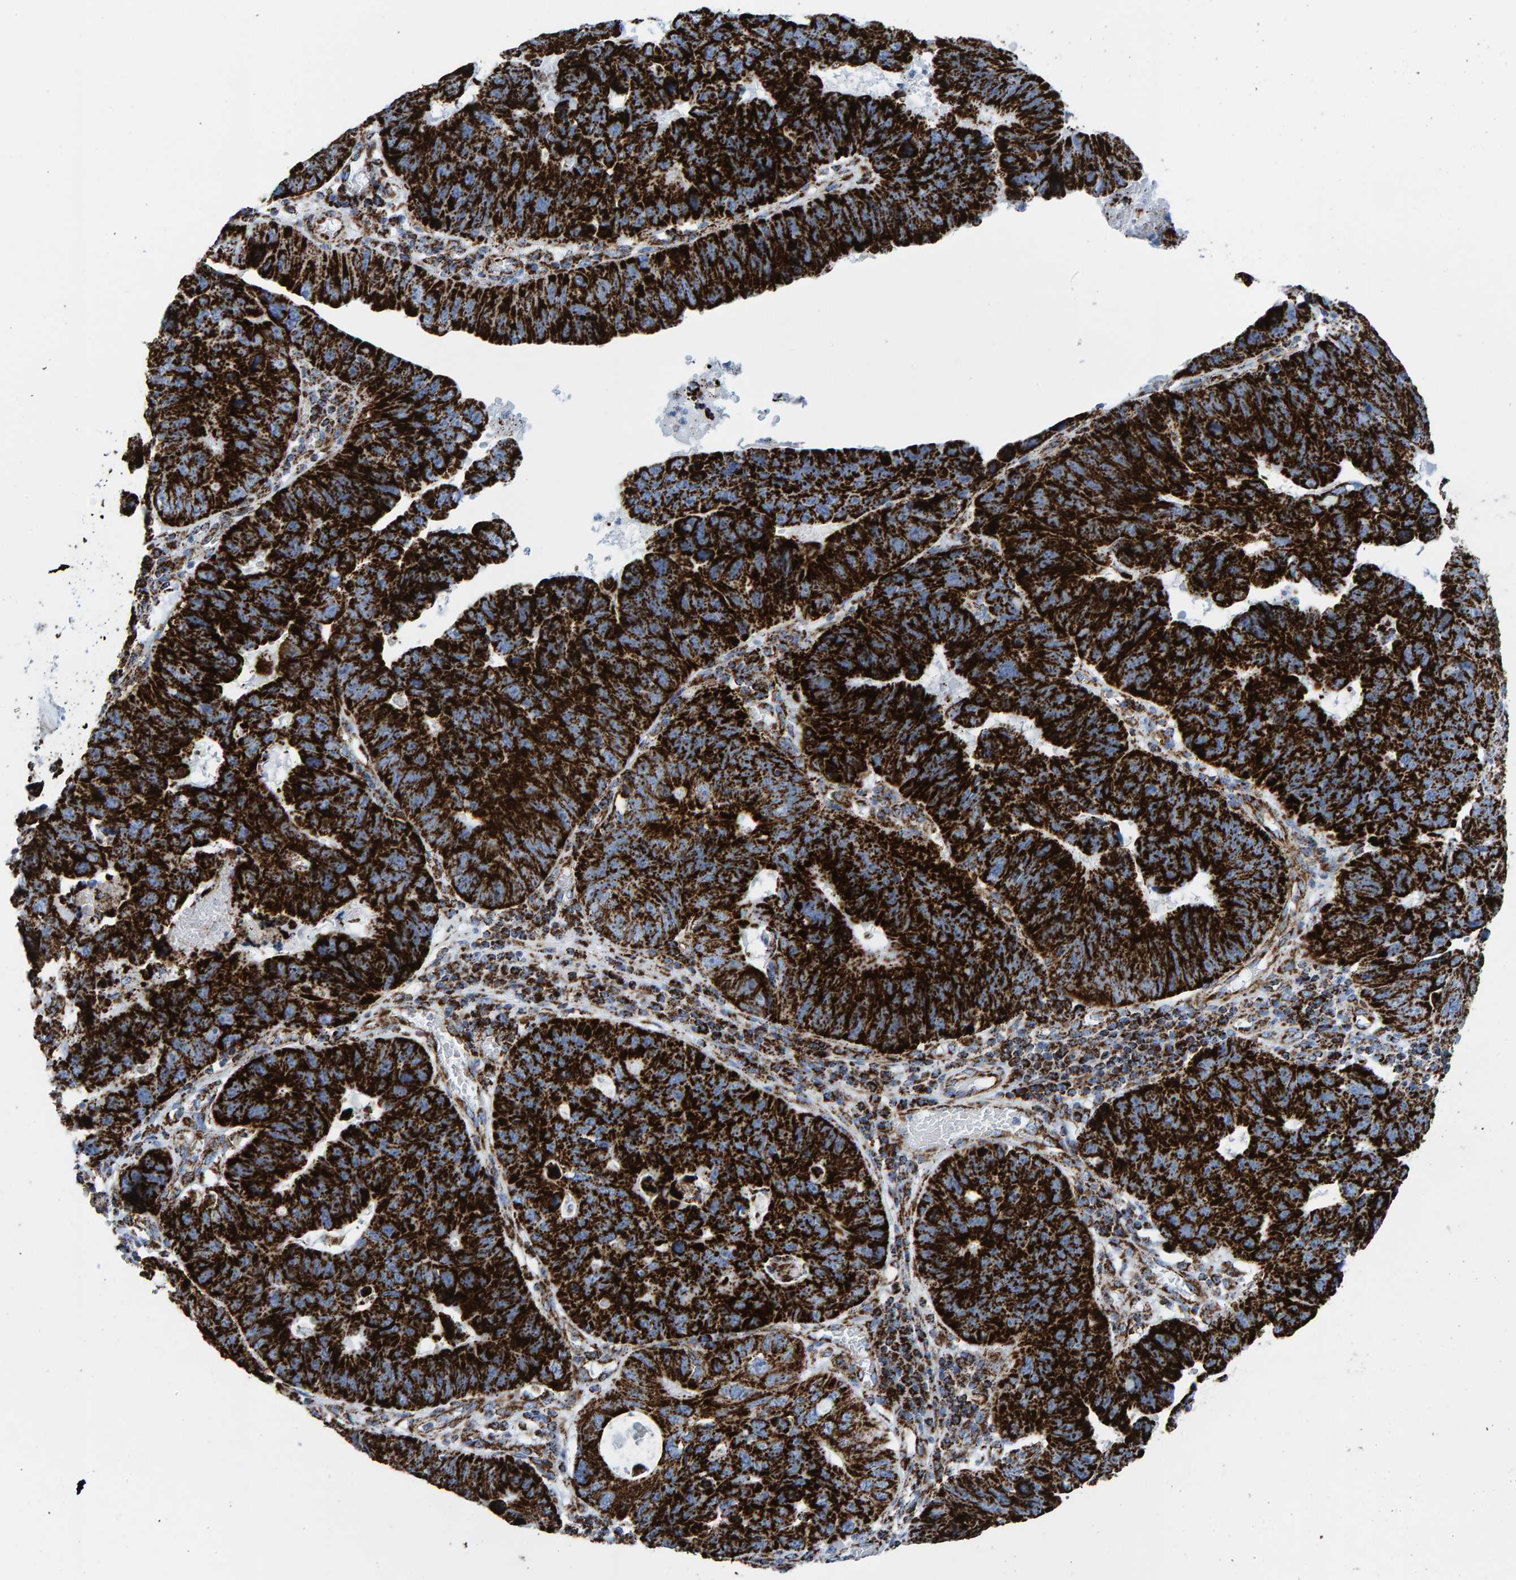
{"staining": {"intensity": "strong", "quantity": ">75%", "location": "cytoplasmic/membranous"}, "tissue": "stomach cancer", "cell_type": "Tumor cells", "image_type": "cancer", "snomed": [{"axis": "morphology", "description": "Adenocarcinoma, NOS"}, {"axis": "topography", "description": "Stomach"}], "caption": "A brown stain highlights strong cytoplasmic/membranous staining of a protein in human adenocarcinoma (stomach) tumor cells.", "gene": "ENSG00000262660", "patient": {"sex": "male", "age": 59}}